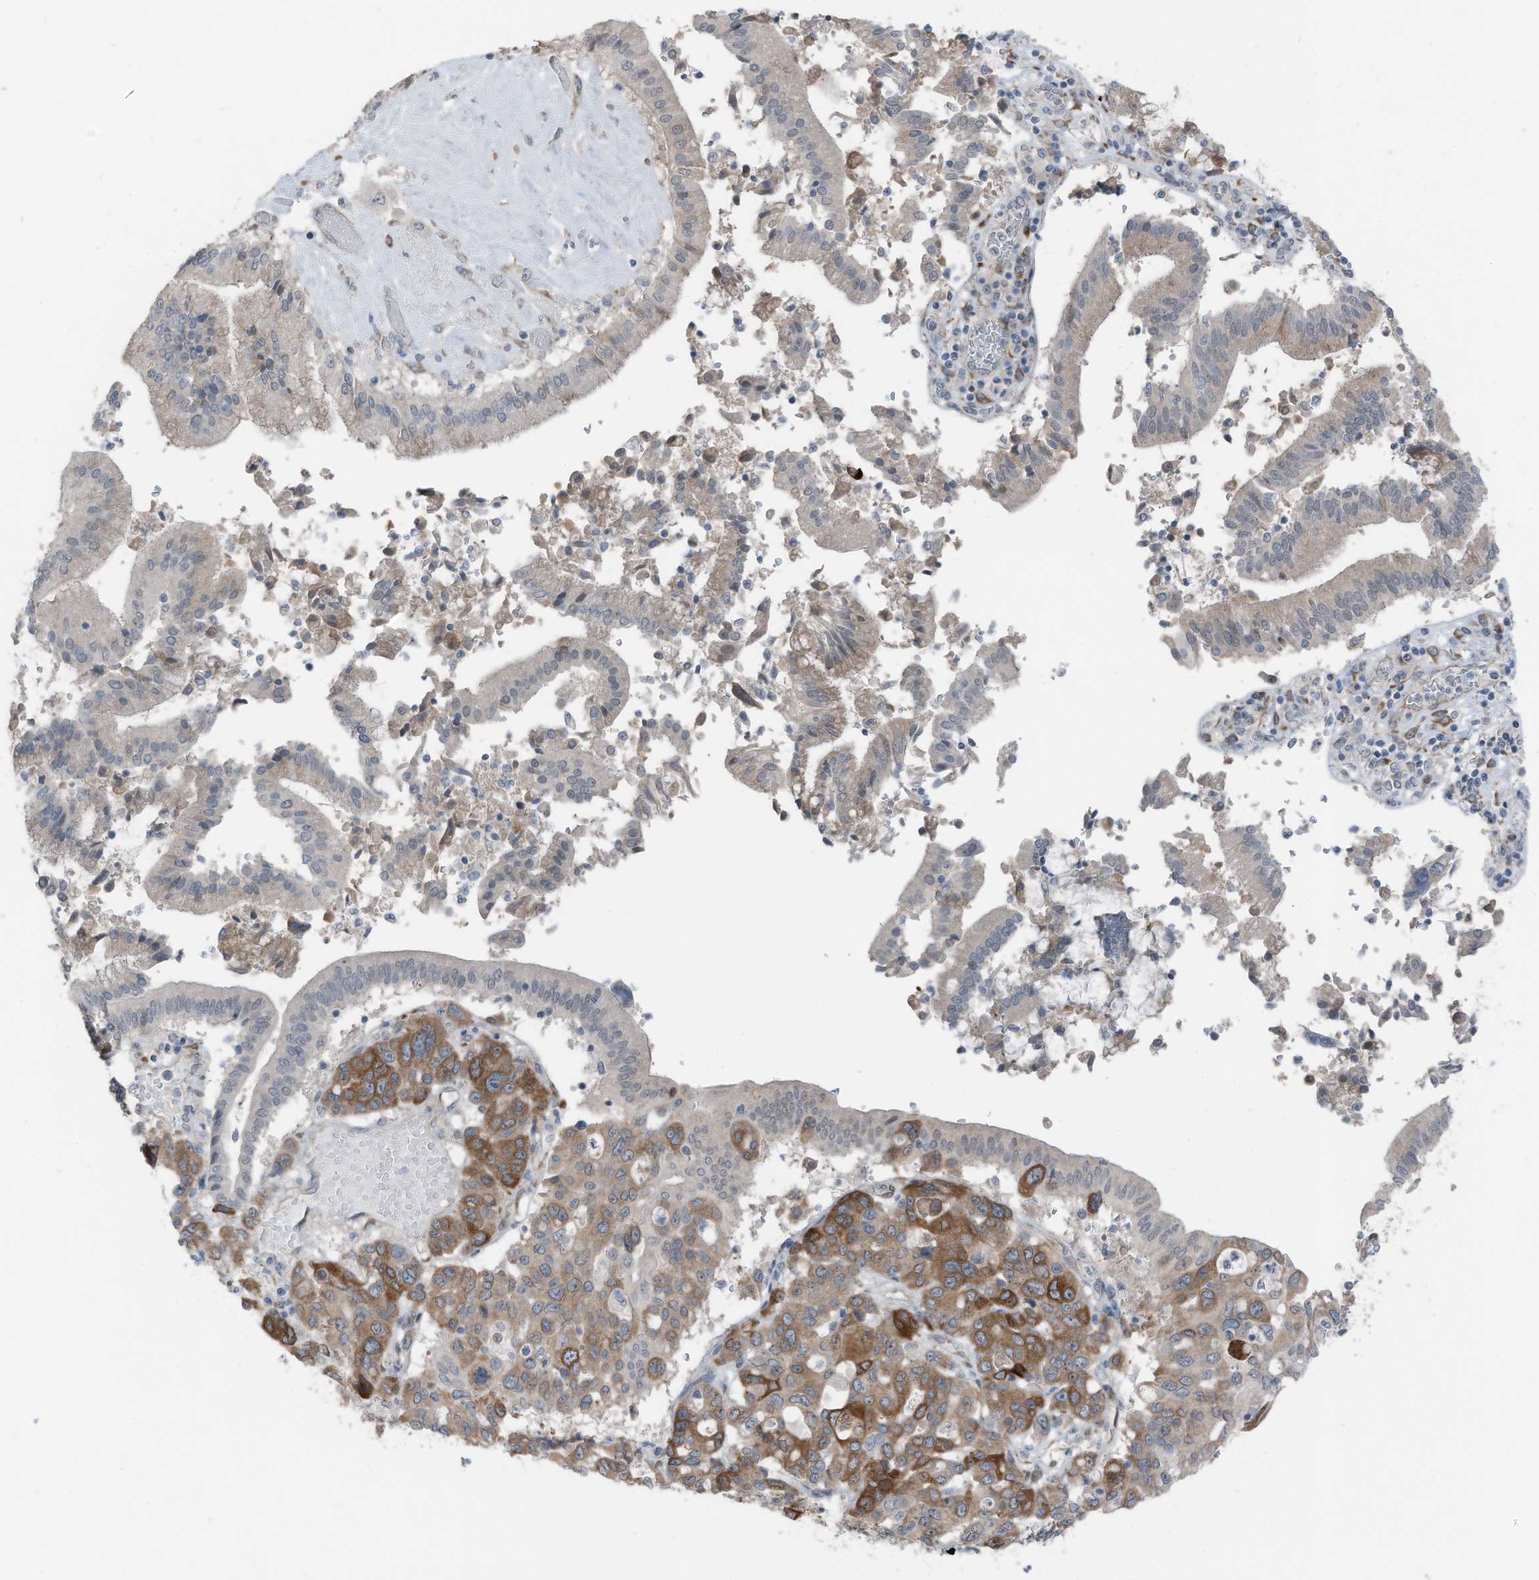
{"staining": {"intensity": "moderate", "quantity": "25%-75%", "location": "cytoplasmic/membranous"}, "tissue": "pancreatic cancer", "cell_type": "Tumor cells", "image_type": "cancer", "snomed": [{"axis": "morphology", "description": "Adenocarcinoma, NOS"}, {"axis": "topography", "description": "Pancreas"}], "caption": "IHC (DAB) staining of adenocarcinoma (pancreatic) displays moderate cytoplasmic/membranous protein staining in about 25%-75% of tumor cells.", "gene": "ARHGEF33", "patient": {"sex": "male", "age": 46}}